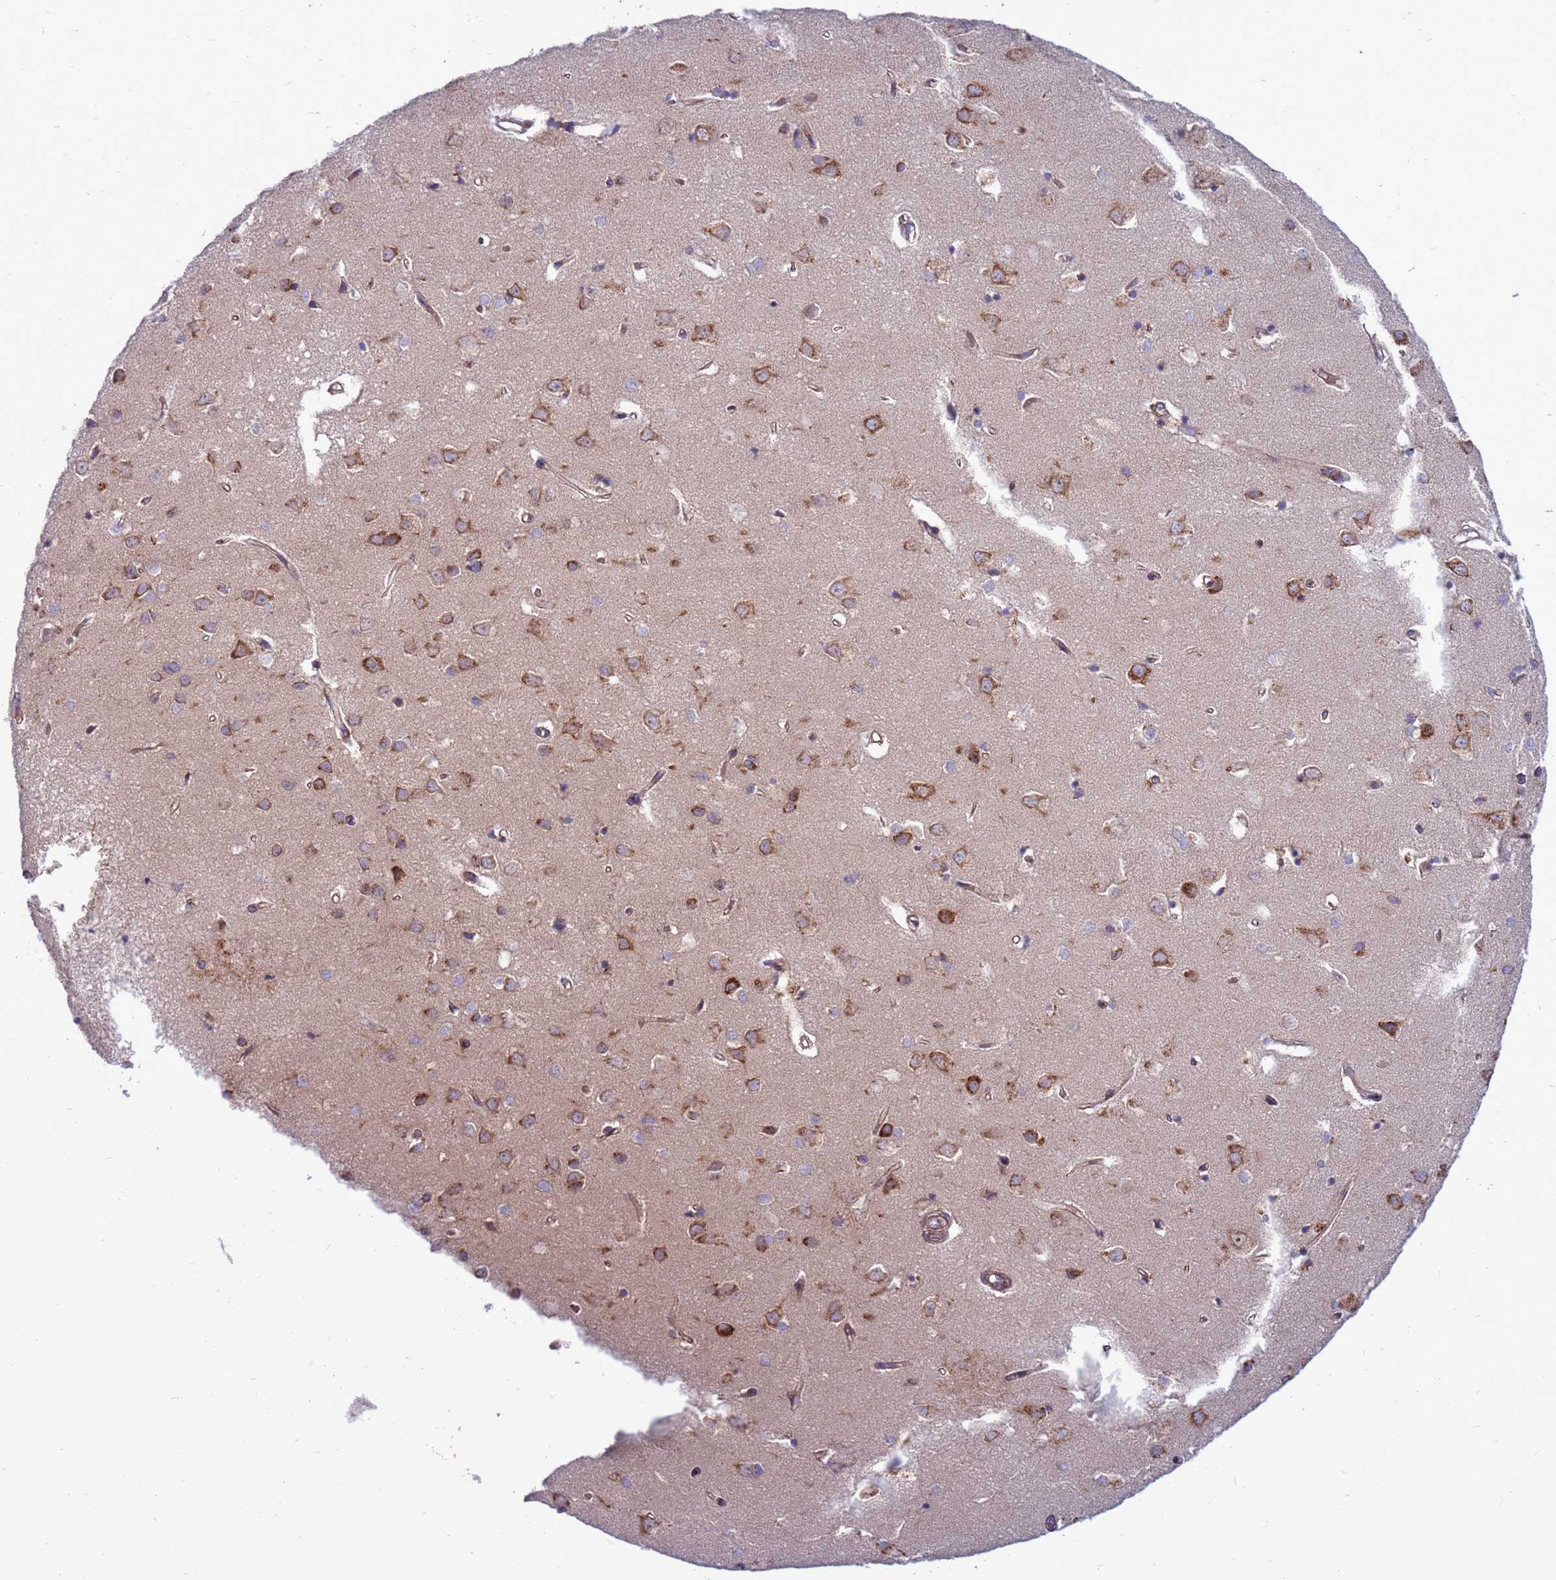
{"staining": {"intensity": "weak", "quantity": ">75%", "location": "cytoplasmic/membranous"}, "tissue": "cerebral cortex", "cell_type": "Endothelial cells", "image_type": "normal", "snomed": [{"axis": "morphology", "description": "Normal tissue, NOS"}, {"axis": "topography", "description": "Cerebral cortex"}], "caption": "Endothelial cells exhibit weak cytoplasmic/membranous positivity in about >75% of cells in unremarkable cerebral cortex. The staining is performed using DAB brown chromogen to label protein expression. The nuclei are counter-stained blue using hematoxylin.", "gene": "ZC3HAV1", "patient": {"sex": "female", "age": 64}}